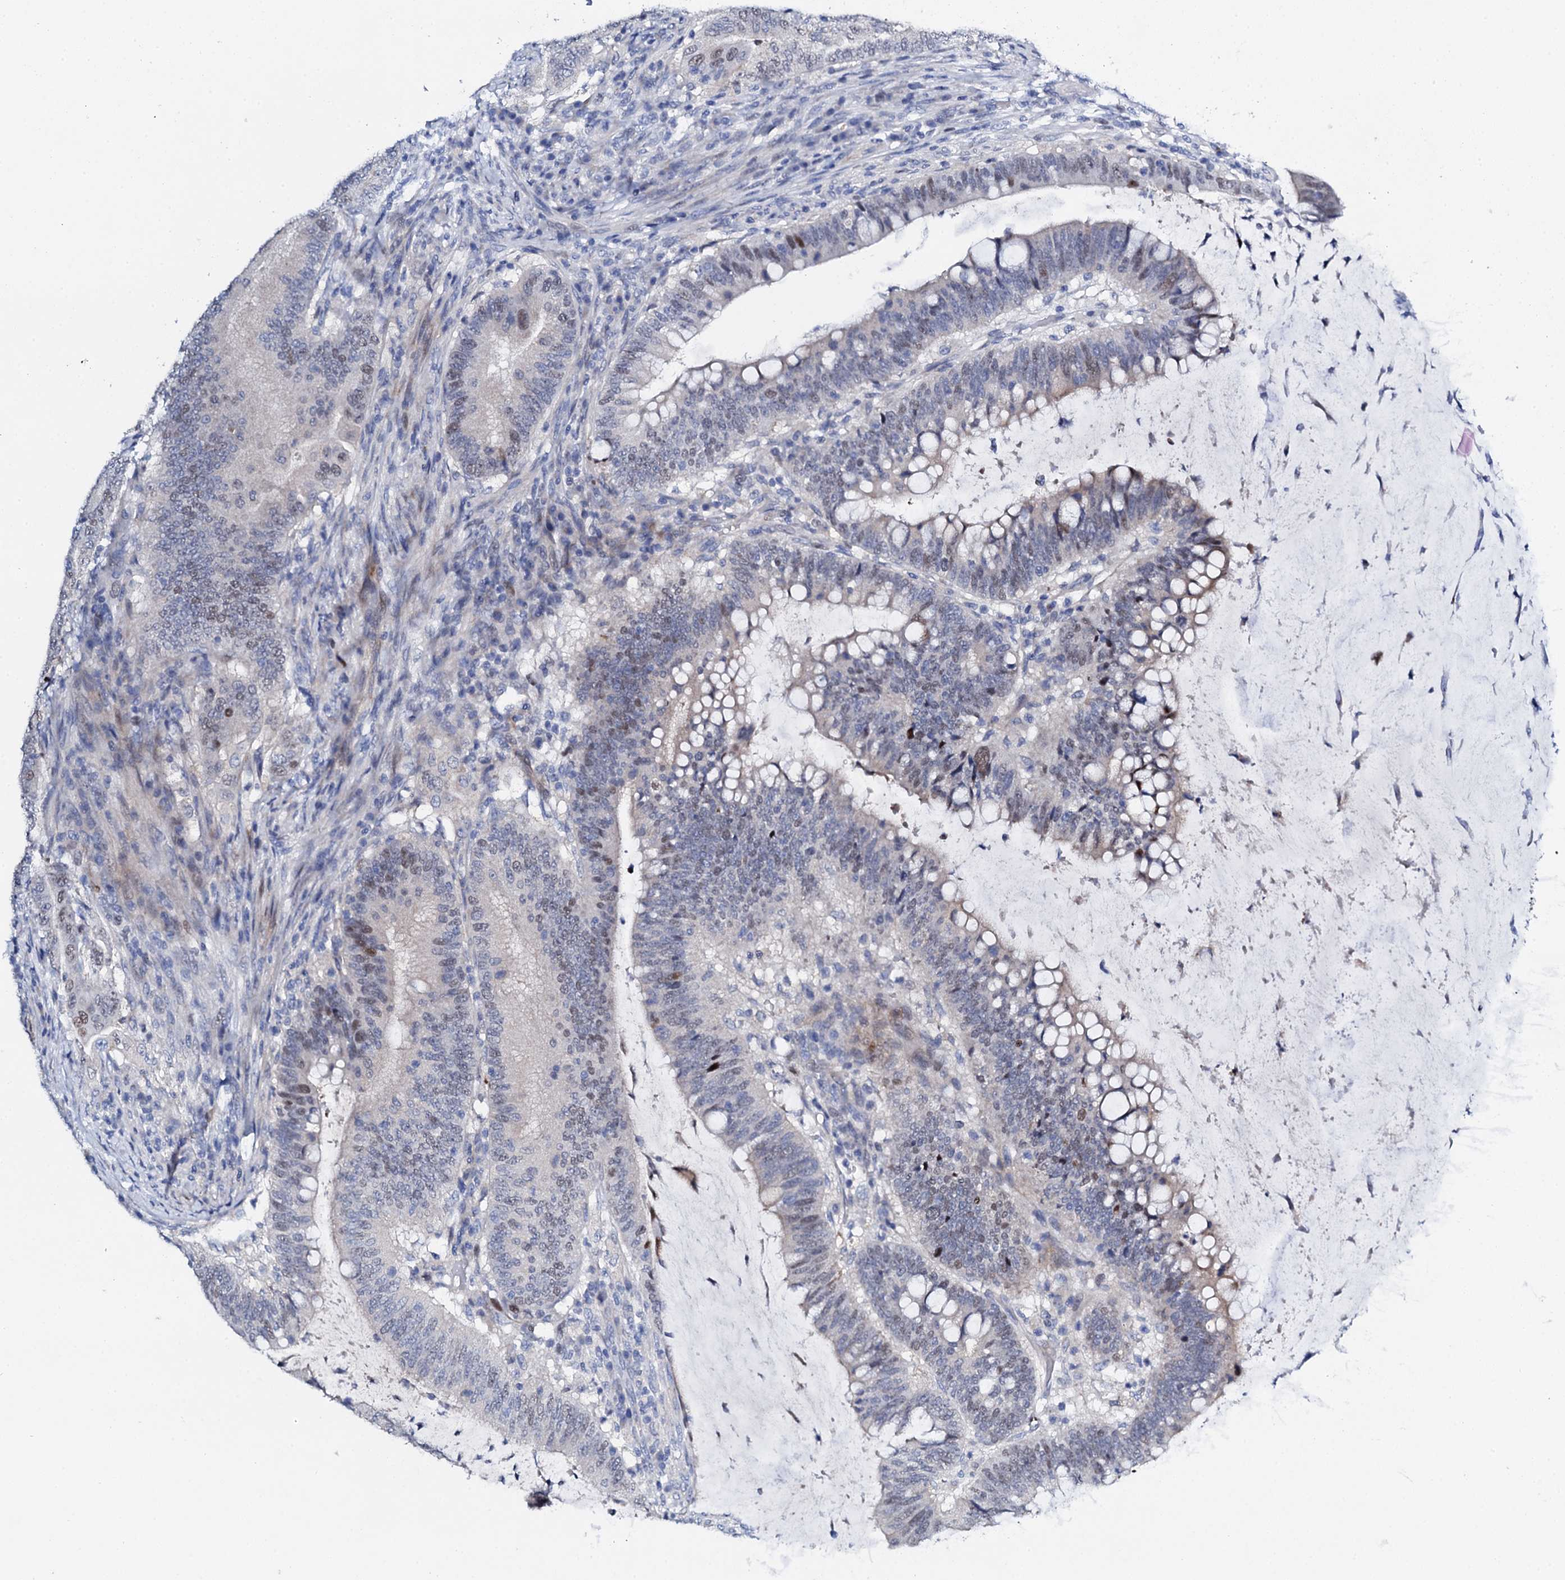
{"staining": {"intensity": "moderate", "quantity": "<25%", "location": "nuclear"}, "tissue": "colorectal cancer", "cell_type": "Tumor cells", "image_type": "cancer", "snomed": [{"axis": "morphology", "description": "Adenocarcinoma, NOS"}, {"axis": "topography", "description": "Colon"}], "caption": "Adenocarcinoma (colorectal) stained with a brown dye demonstrates moderate nuclear positive expression in approximately <25% of tumor cells.", "gene": "NUDT13", "patient": {"sex": "female", "age": 66}}